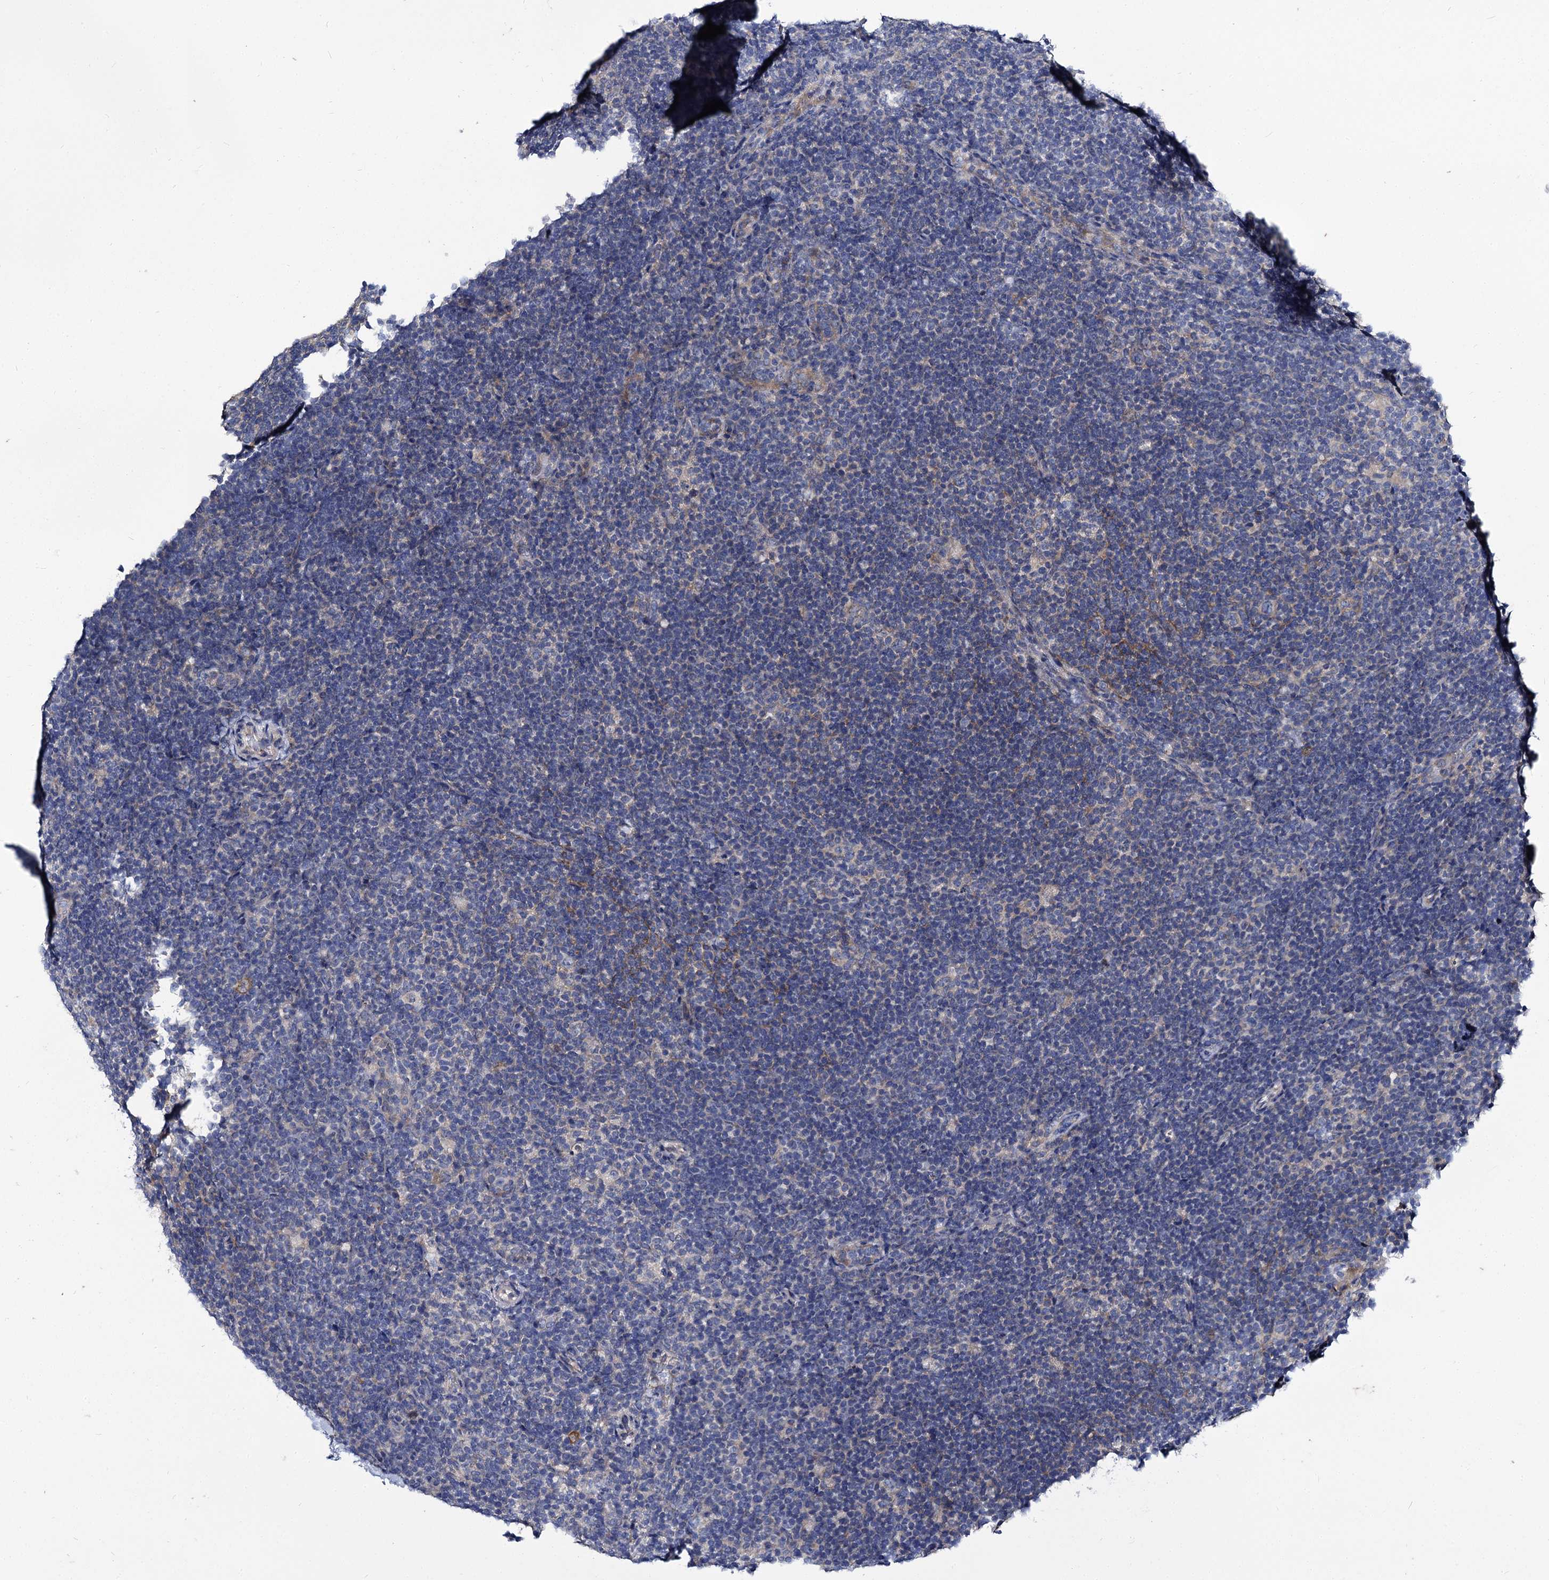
{"staining": {"intensity": "negative", "quantity": "none", "location": "none"}, "tissue": "lymphoma", "cell_type": "Tumor cells", "image_type": "cancer", "snomed": [{"axis": "morphology", "description": "Hodgkin's disease, NOS"}, {"axis": "topography", "description": "Lymph node"}], "caption": "An image of lymphoma stained for a protein demonstrates no brown staining in tumor cells.", "gene": "PANX2", "patient": {"sex": "female", "age": 57}}